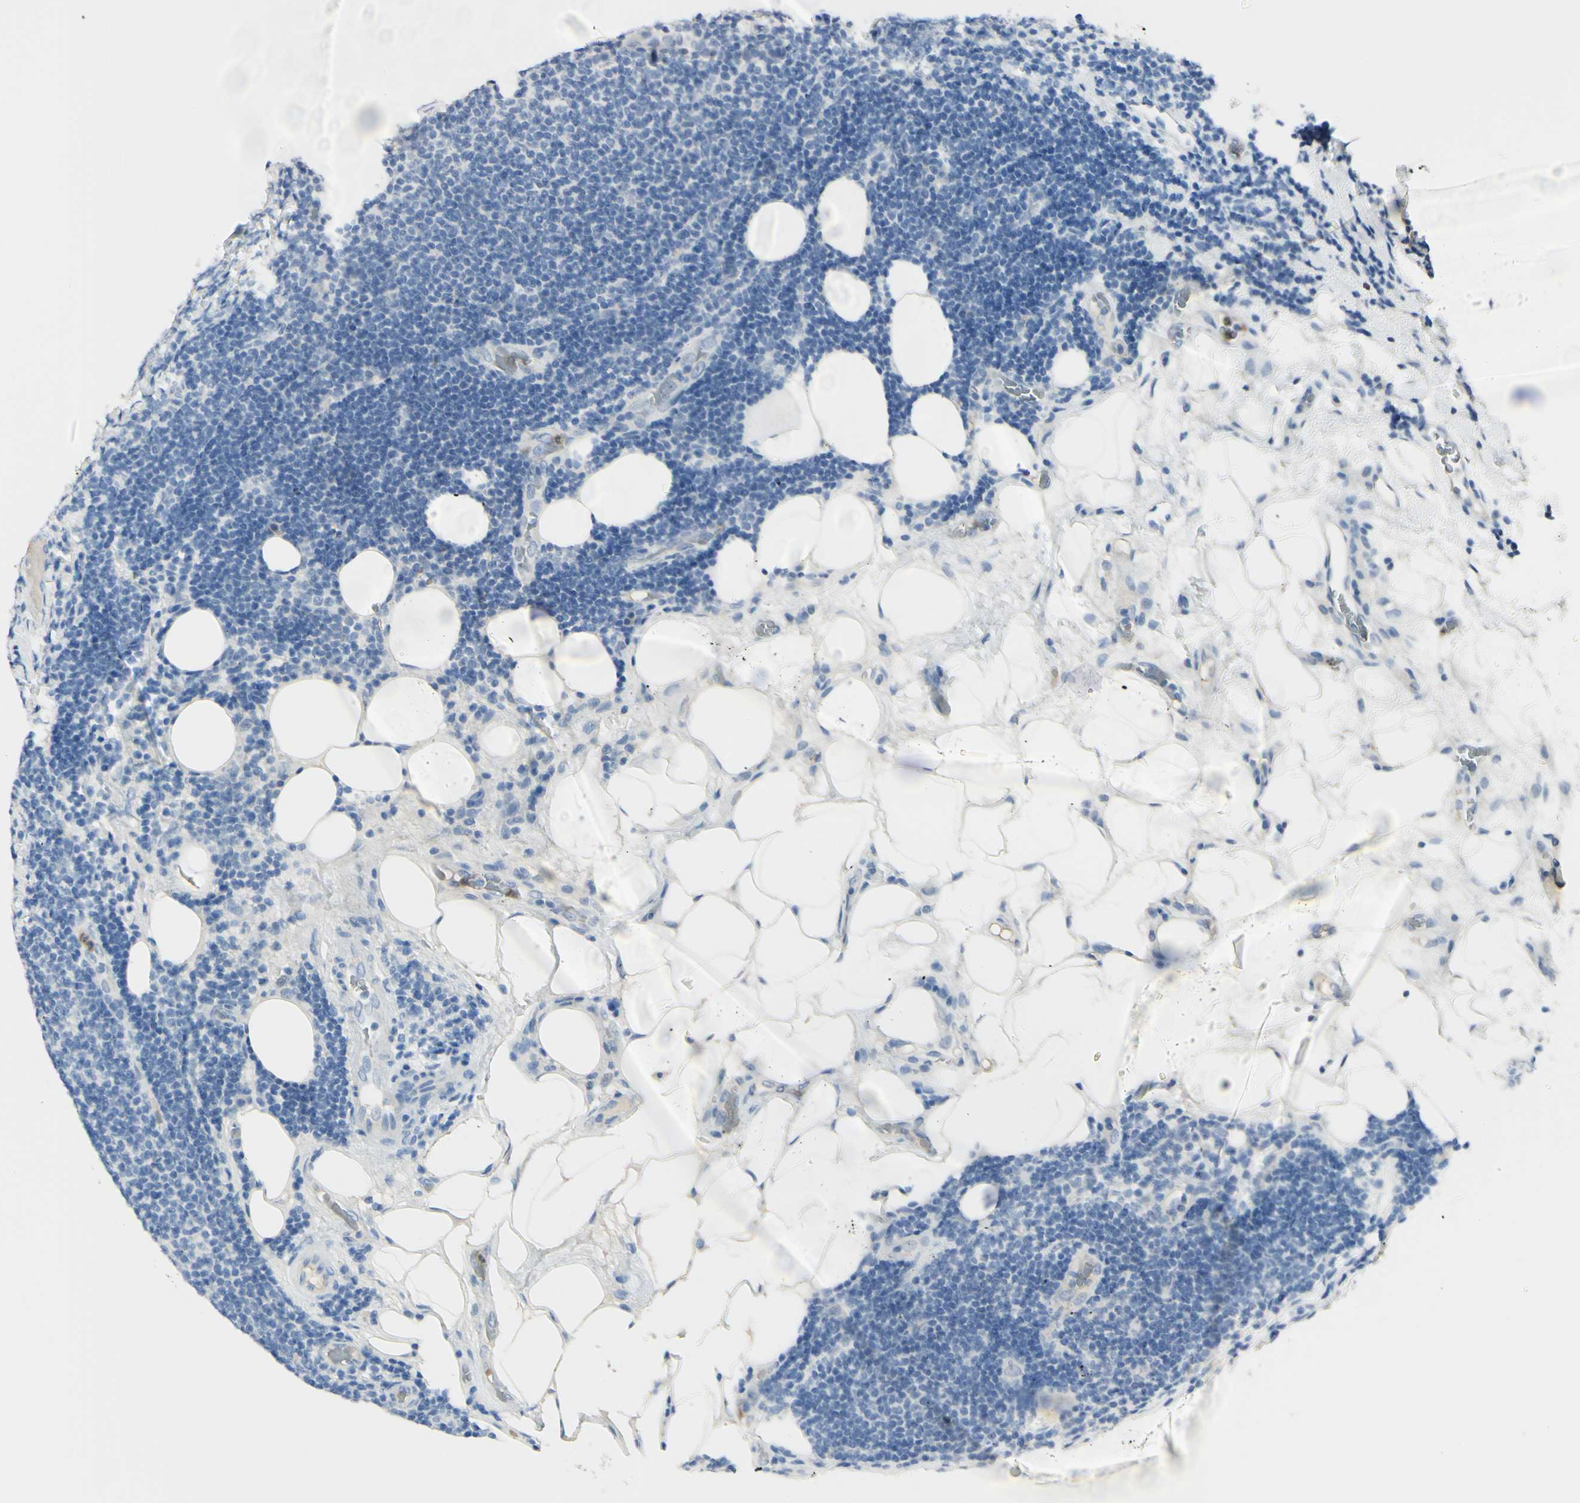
{"staining": {"intensity": "negative", "quantity": "none", "location": "none"}, "tissue": "lymphoma", "cell_type": "Tumor cells", "image_type": "cancer", "snomed": [{"axis": "morphology", "description": "Malignant lymphoma, non-Hodgkin's type, Low grade"}, {"axis": "topography", "description": "Lymph node"}], "caption": "Immunohistochemistry of human lymphoma reveals no staining in tumor cells.", "gene": "ZNF557", "patient": {"sex": "male", "age": 83}}